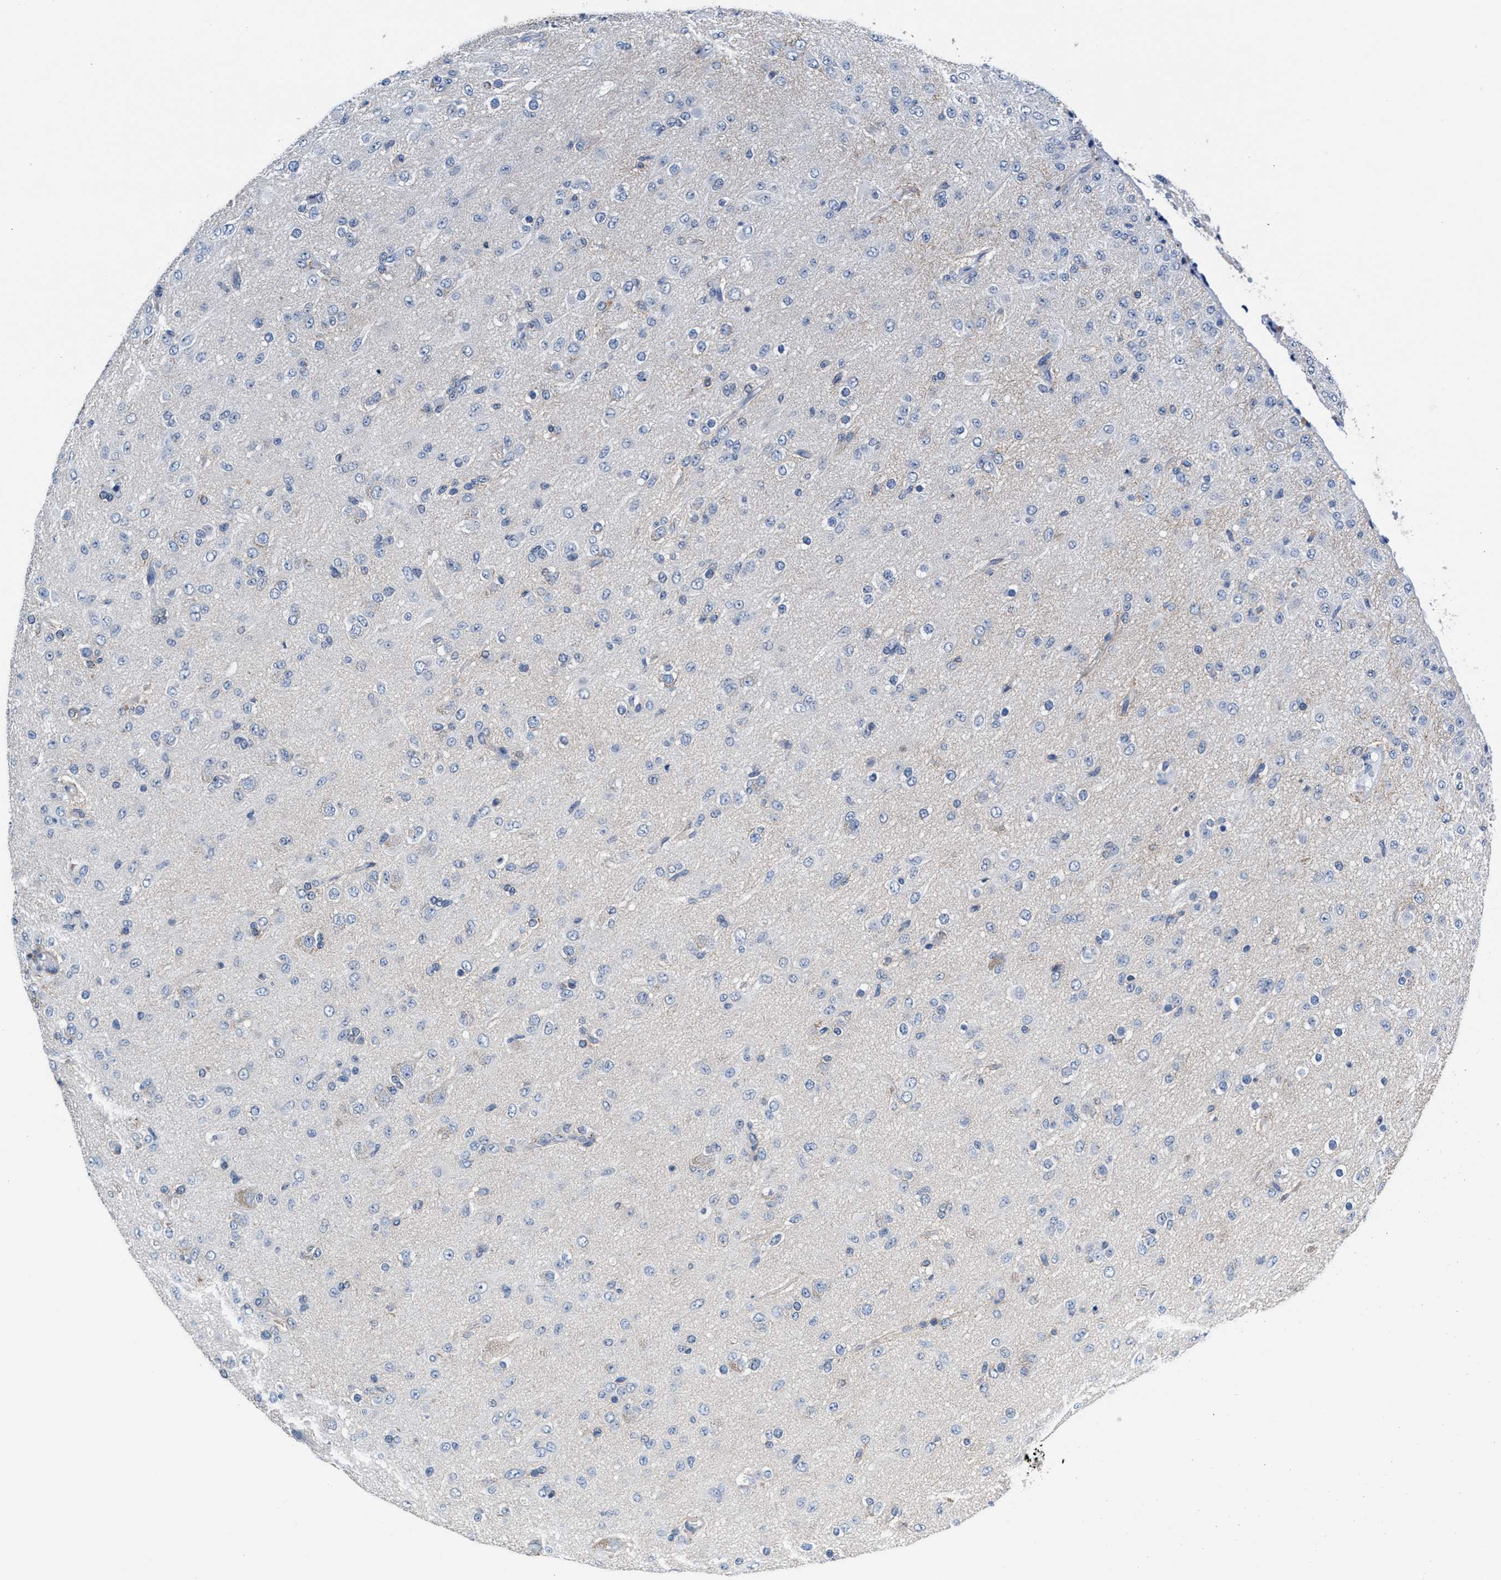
{"staining": {"intensity": "weak", "quantity": "<25%", "location": "cytoplasmic/membranous"}, "tissue": "glioma", "cell_type": "Tumor cells", "image_type": "cancer", "snomed": [{"axis": "morphology", "description": "Glioma, malignant, Low grade"}, {"axis": "topography", "description": "Brain"}], "caption": "DAB (3,3'-diaminobenzidine) immunohistochemical staining of human malignant glioma (low-grade) demonstrates no significant expression in tumor cells. (DAB (3,3'-diaminobenzidine) IHC, high magnification).", "gene": "MYH3", "patient": {"sex": "male", "age": 65}}